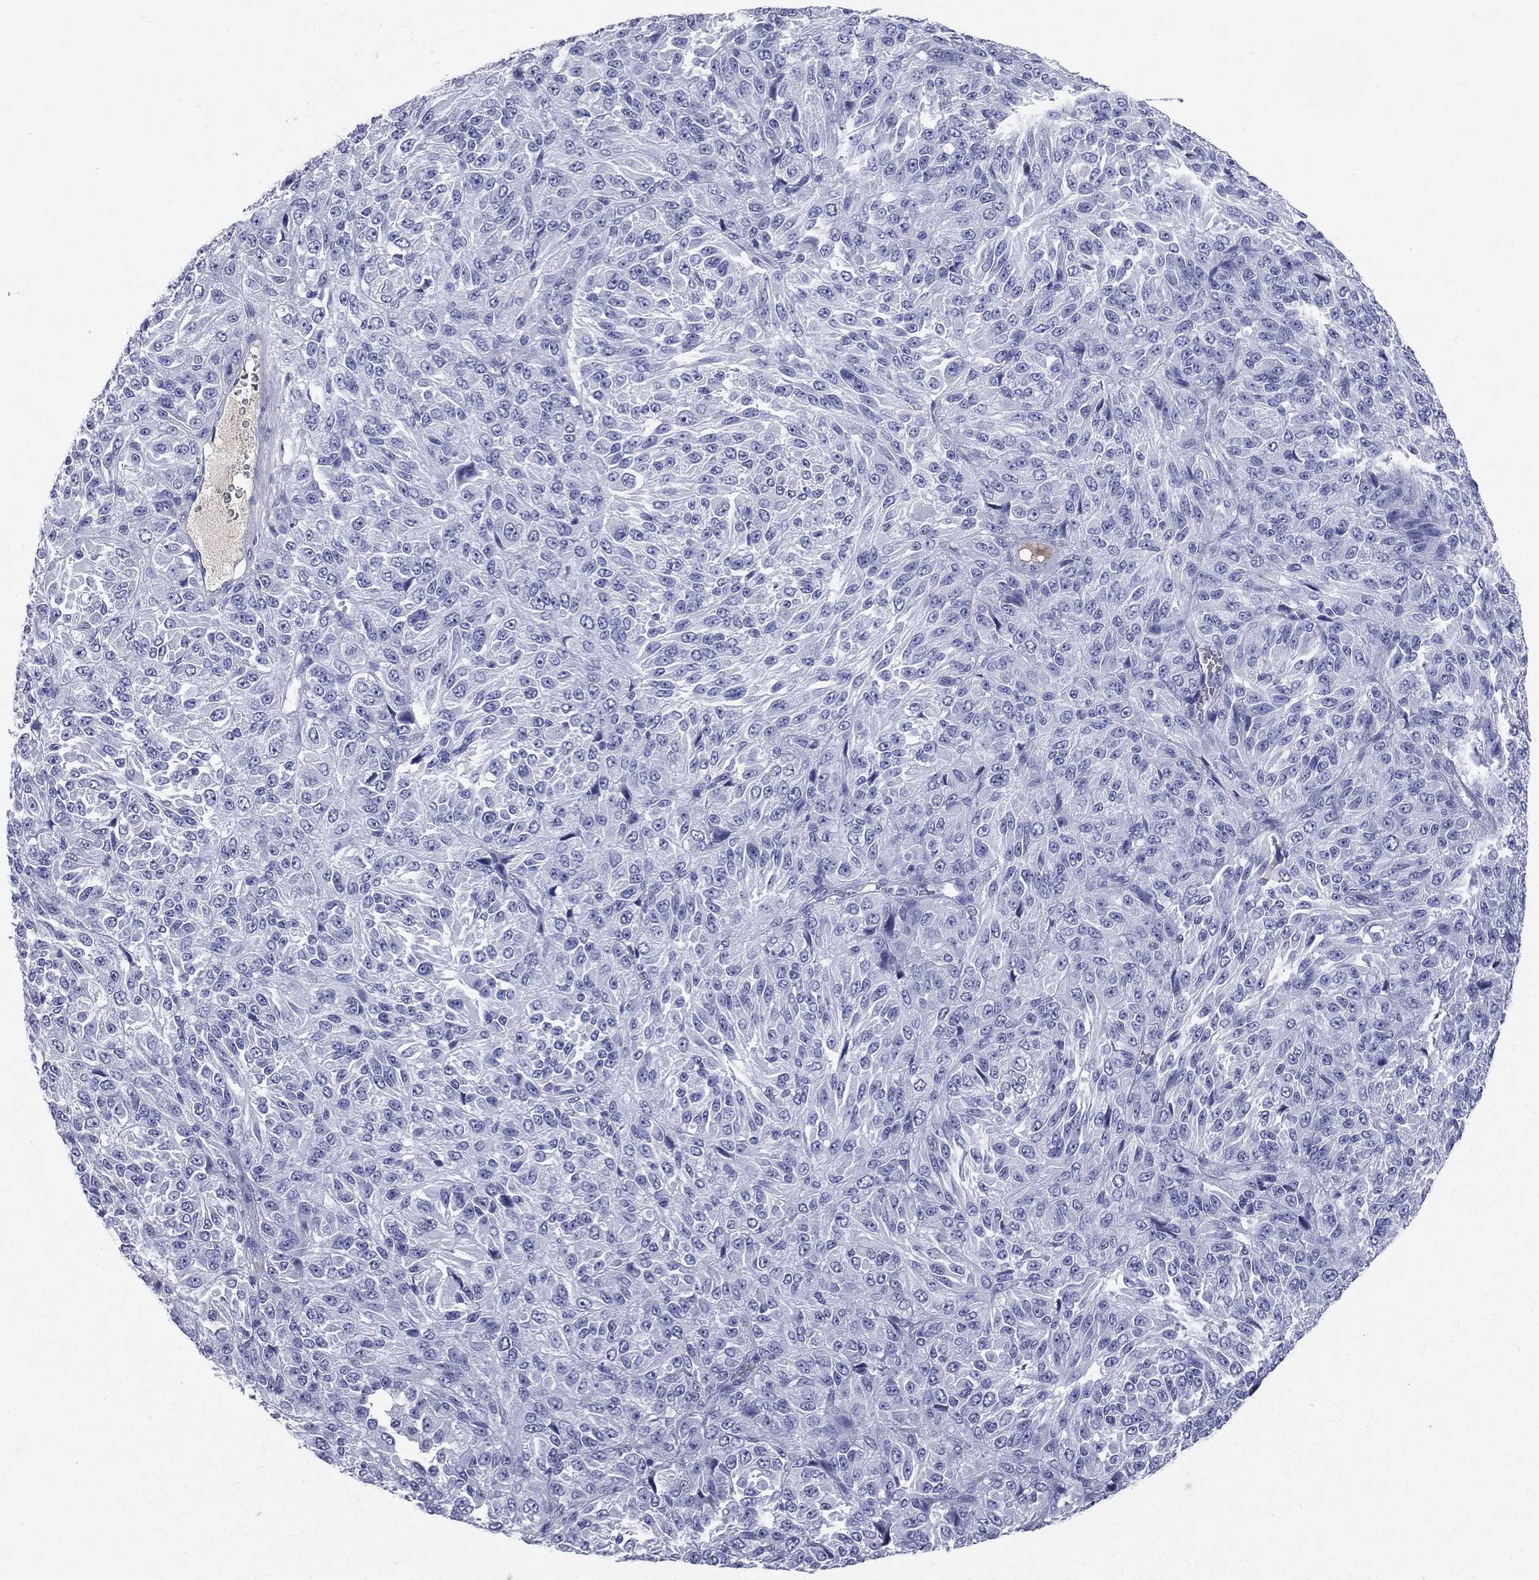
{"staining": {"intensity": "negative", "quantity": "none", "location": "none"}, "tissue": "melanoma", "cell_type": "Tumor cells", "image_type": "cancer", "snomed": [{"axis": "morphology", "description": "Malignant melanoma, Metastatic site"}, {"axis": "topography", "description": "Brain"}], "caption": "Tumor cells show no significant protein positivity in malignant melanoma (metastatic site).", "gene": "HP", "patient": {"sex": "female", "age": 56}}